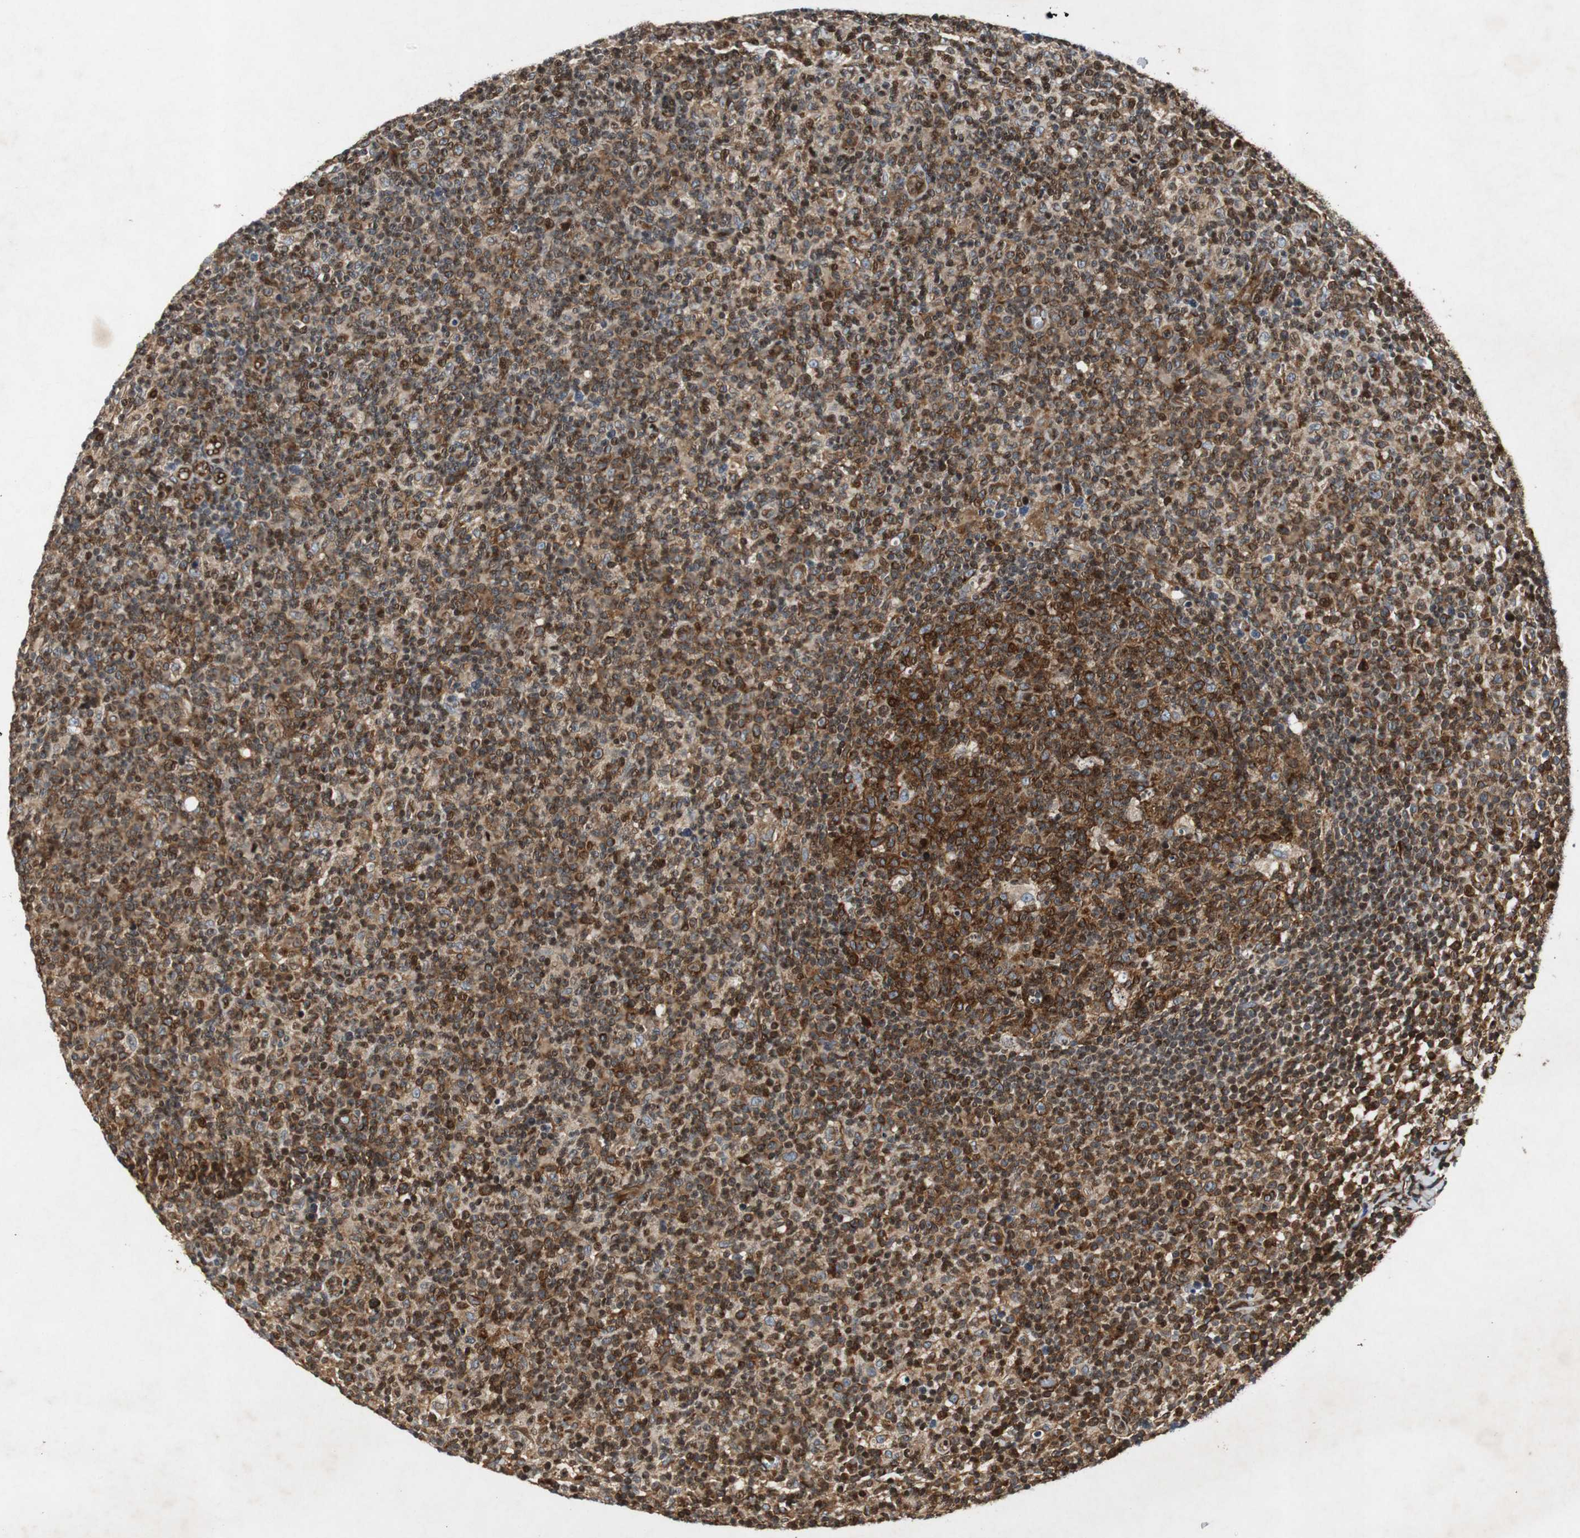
{"staining": {"intensity": "strong", "quantity": ">75%", "location": "cytoplasmic/membranous"}, "tissue": "lymph node", "cell_type": "Germinal center cells", "image_type": "normal", "snomed": [{"axis": "morphology", "description": "Normal tissue, NOS"}, {"axis": "morphology", "description": "Inflammation, NOS"}, {"axis": "topography", "description": "Lymph node"}], "caption": "IHC of benign human lymph node reveals high levels of strong cytoplasmic/membranous positivity in approximately >75% of germinal center cells.", "gene": "TUBA4A", "patient": {"sex": "male", "age": 55}}